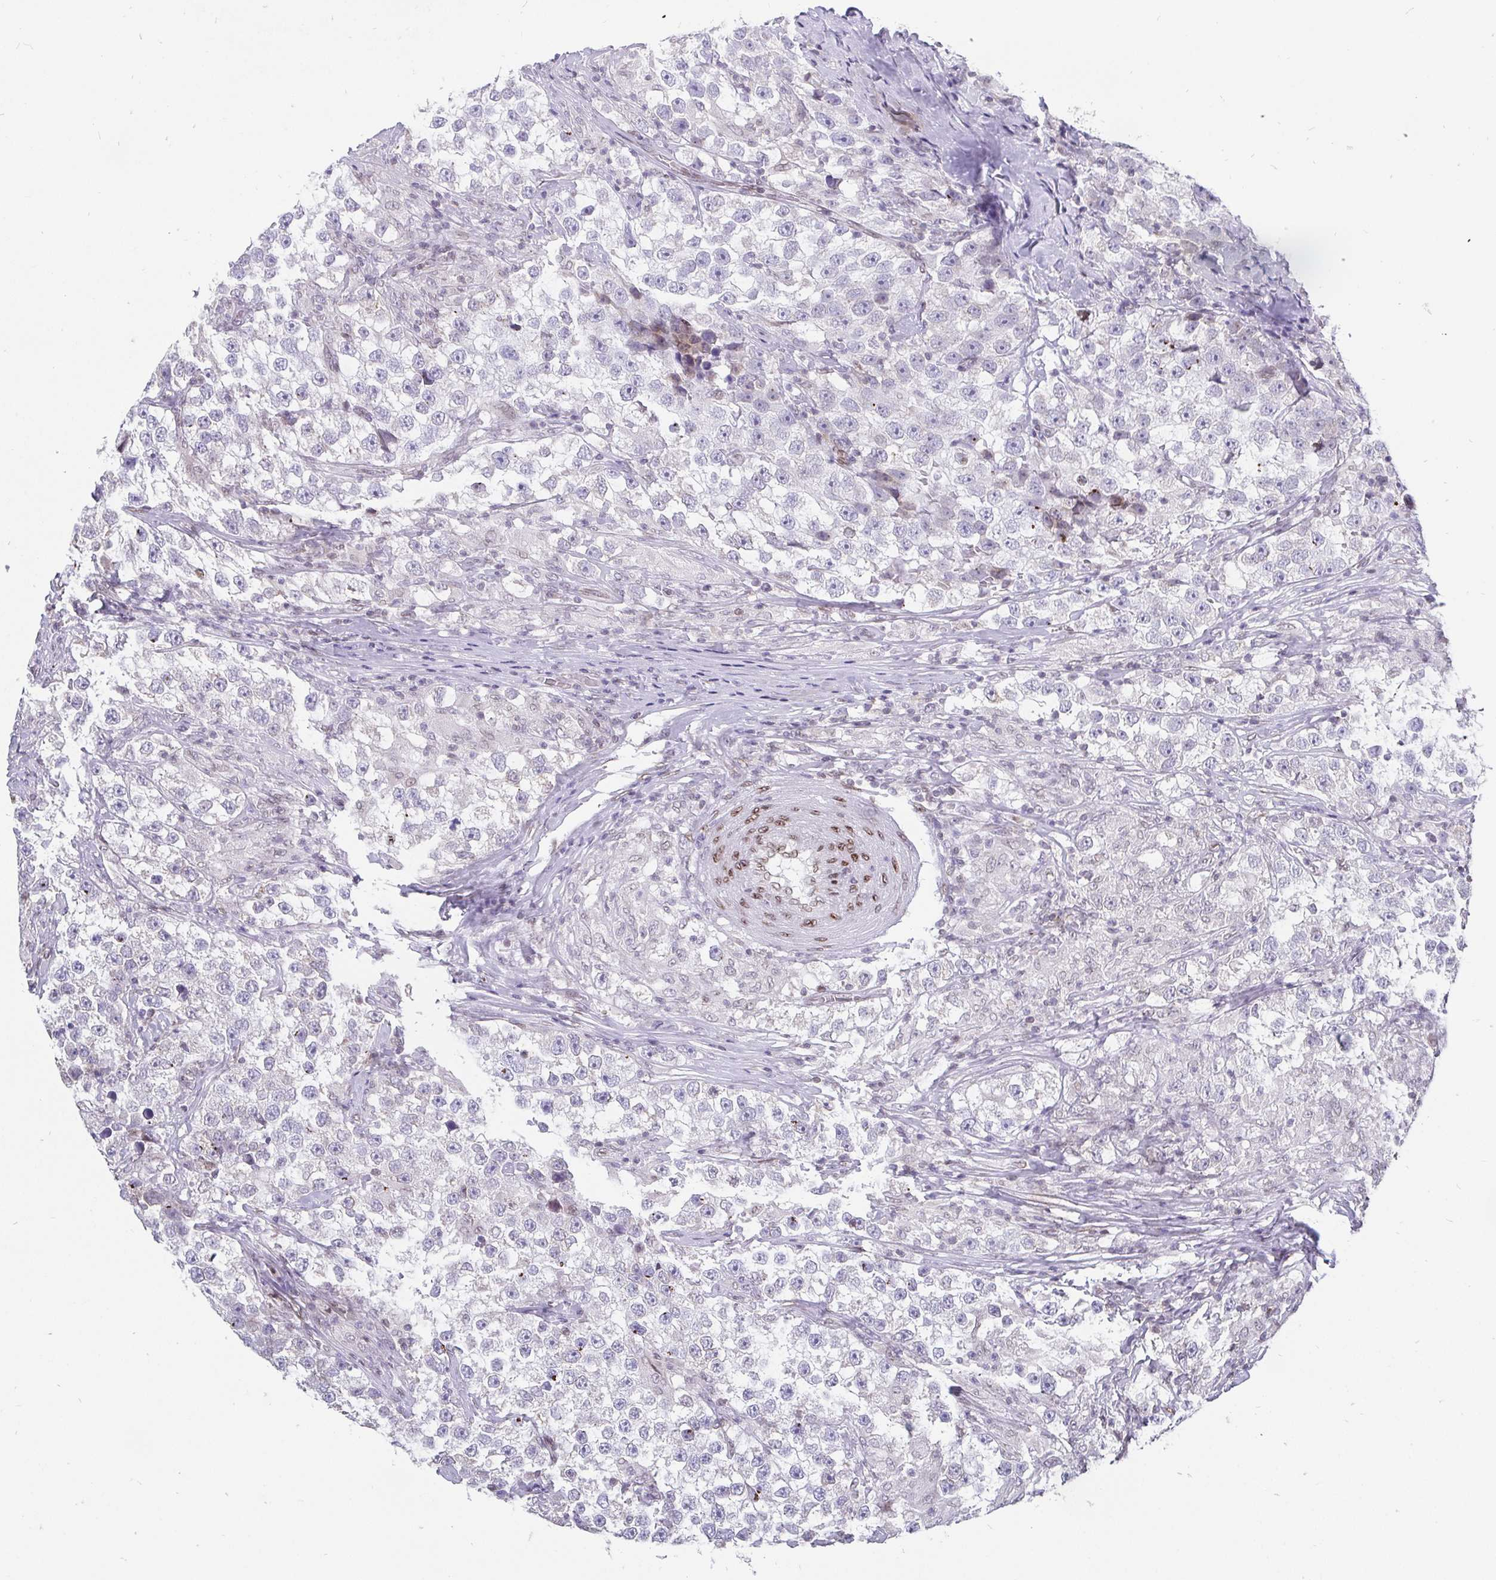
{"staining": {"intensity": "negative", "quantity": "none", "location": "none"}, "tissue": "testis cancer", "cell_type": "Tumor cells", "image_type": "cancer", "snomed": [{"axis": "morphology", "description": "Seminoma, NOS"}, {"axis": "topography", "description": "Testis"}], "caption": "Tumor cells show no significant staining in testis cancer.", "gene": "EMD", "patient": {"sex": "male", "age": 46}}